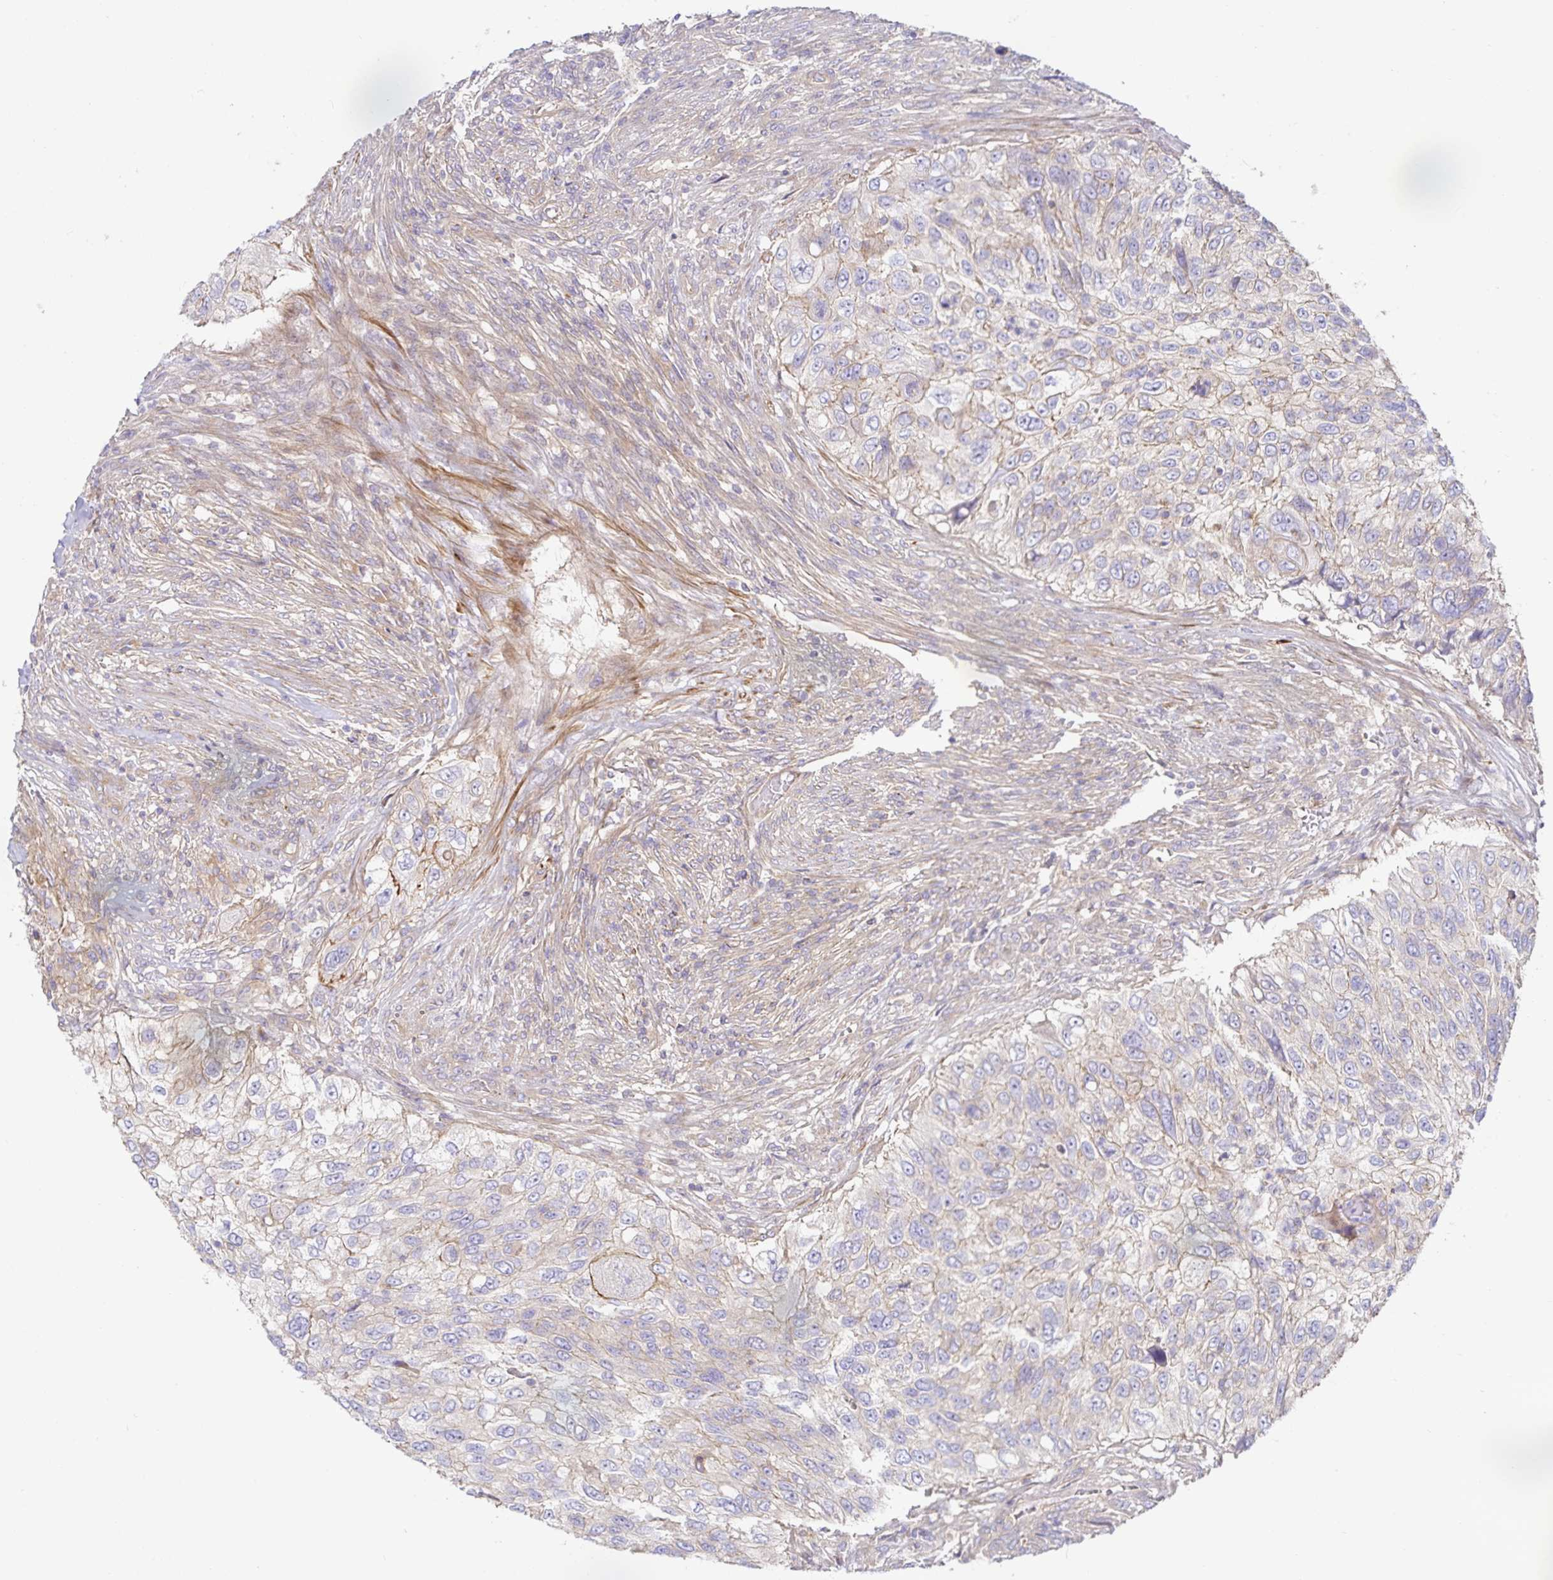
{"staining": {"intensity": "weak", "quantity": "25%-75%", "location": "cytoplasmic/membranous"}, "tissue": "urothelial cancer", "cell_type": "Tumor cells", "image_type": "cancer", "snomed": [{"axis": "morphology", "description": "Urothelial carcinoma, High grade"}, {"axis": "topography", "description": "Urinary bladder"}], "caption": "Immunohistochemical staining of high-grade urothelial carcinoma exhibits low levels of weak cytoplasmic/membranous protein expression in approximately 25%-75% of tumor cells. Nuclei are stained in blue.", "gene": "METTL22", "patient": {"sex": "female", "age": 60}}